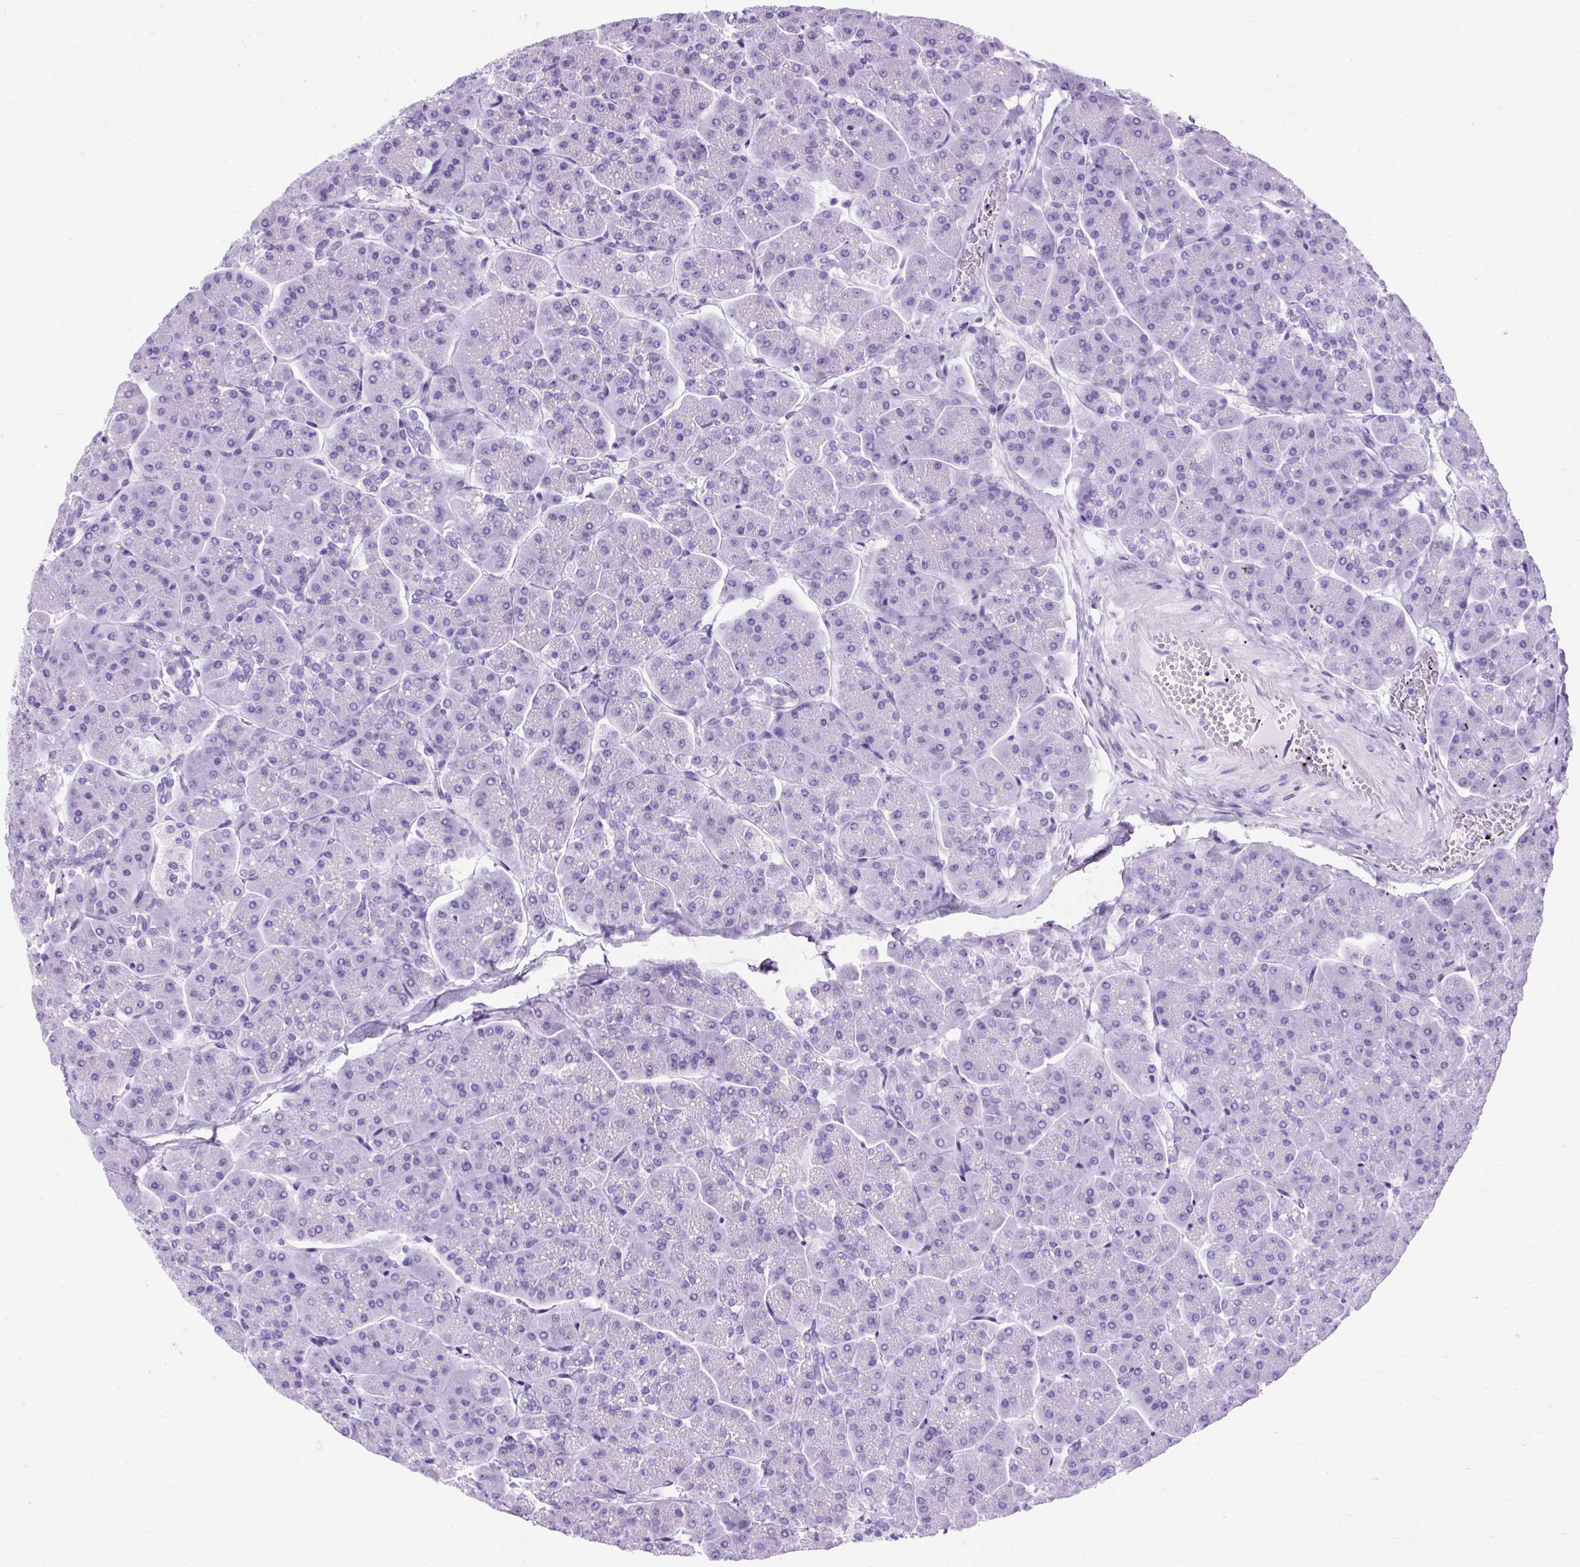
{"staining": {"intensity": "negative", "quantity": "none", "location": "none"}, "tissue": "pancreas", "cell_type": "Exocrine glandular cells", "image_type": "normal", "snomed": [{"axis": "morphology", "description": "Normal tissue, NOS"}, {"axis": "topography", "description": "Pancreas"}, {"axis": "topography", "description": "Peripheral nerve tissue"}], "caption": "Exocrine glandular cells show no significant expression in unremarkable pancreas.", "gene": "PVALB", "patient": {"sex": "male", "age": 54}}